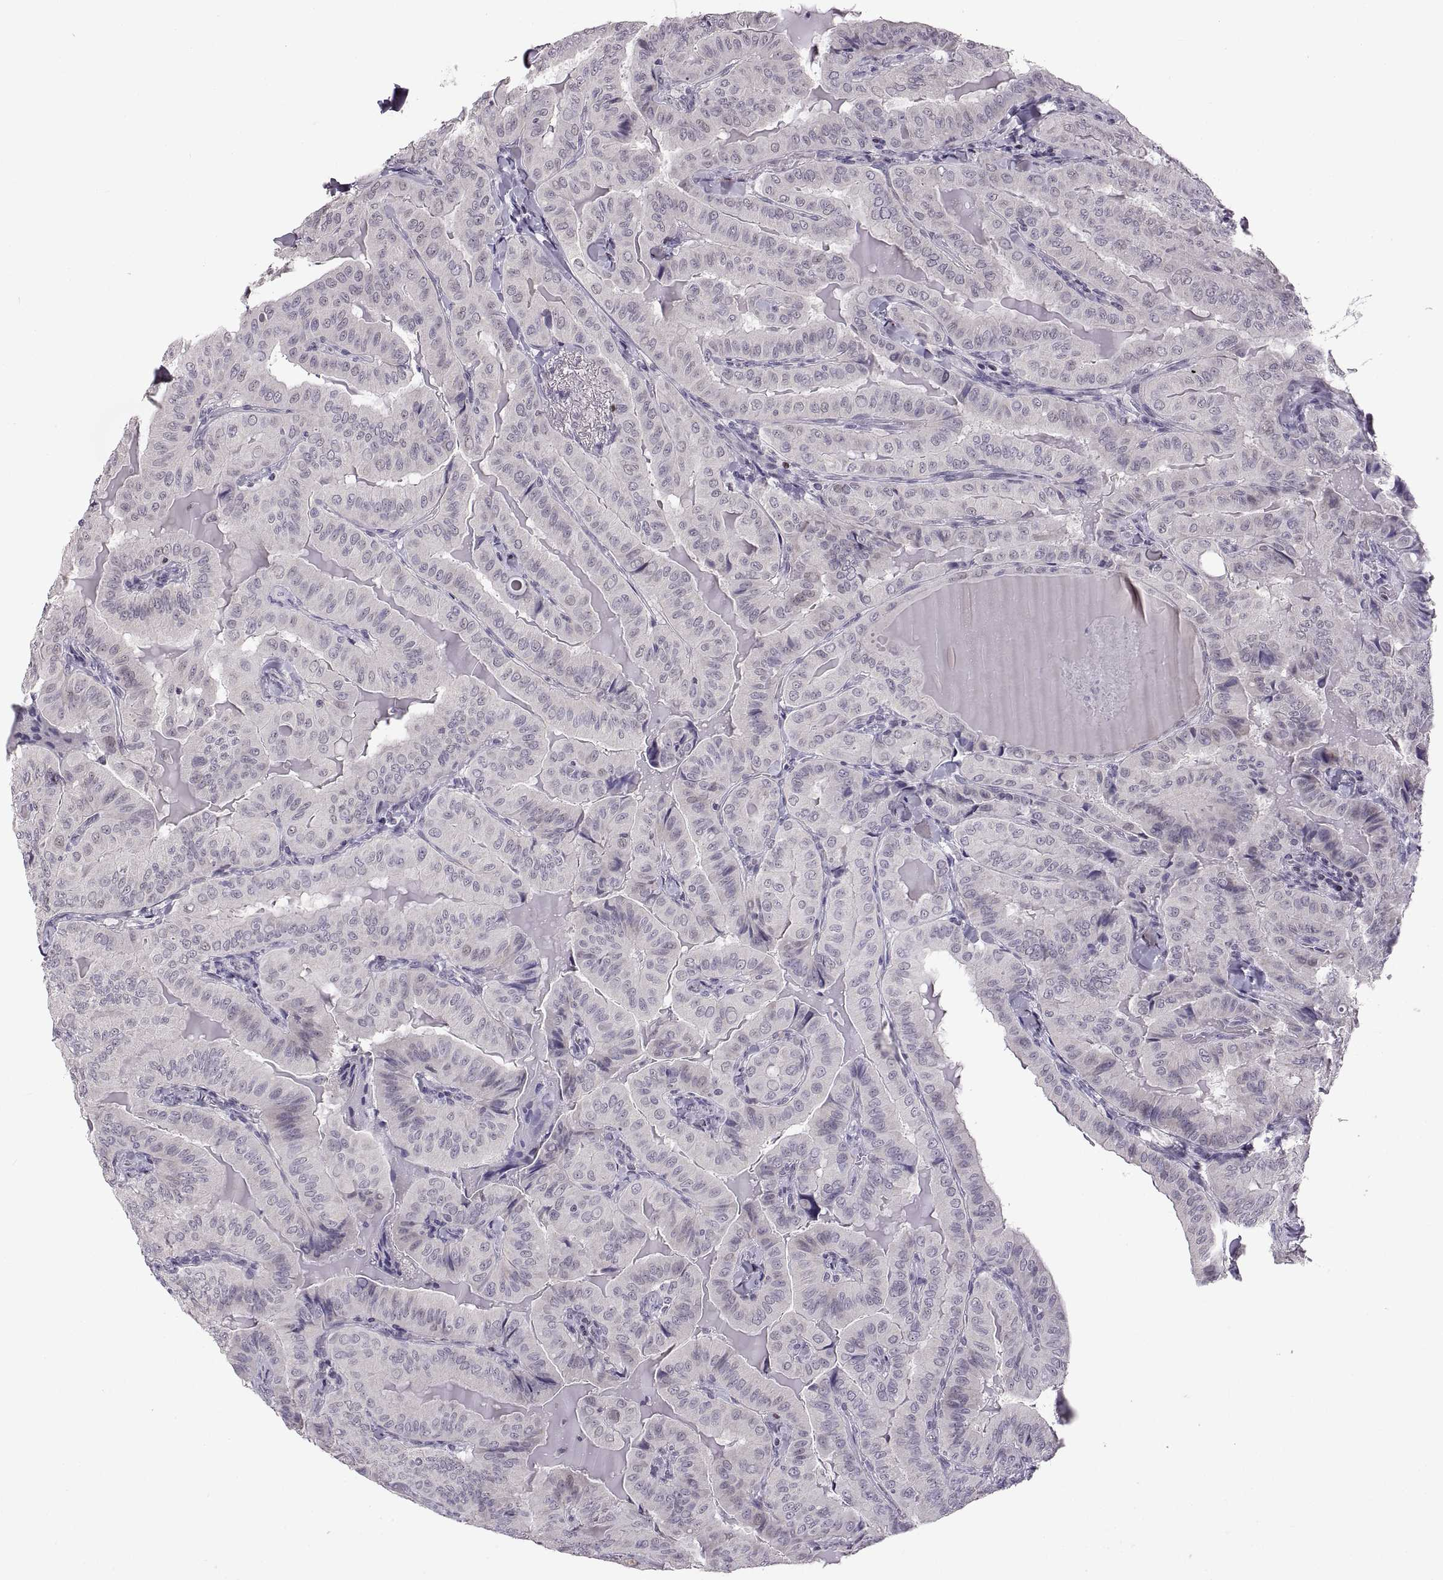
{"staining": {"intensity": "negative", "quantity": "none", "location": "none"}, "tissue": "thyroid cancer", "cell_type": "Tumor cells", "image_type": "cancer", "snomed": [{"axis": "morphology", "description": "Papillary adenocarcinoma, NOS"}, {"axis": "topography", "description": "Thyroid gland"}], "caption": "A micrograph of human thyroid cancer is negative for staining in tumor cells.", "gene": "NEK2", "patient": {"sex": "female", "age": 68}}